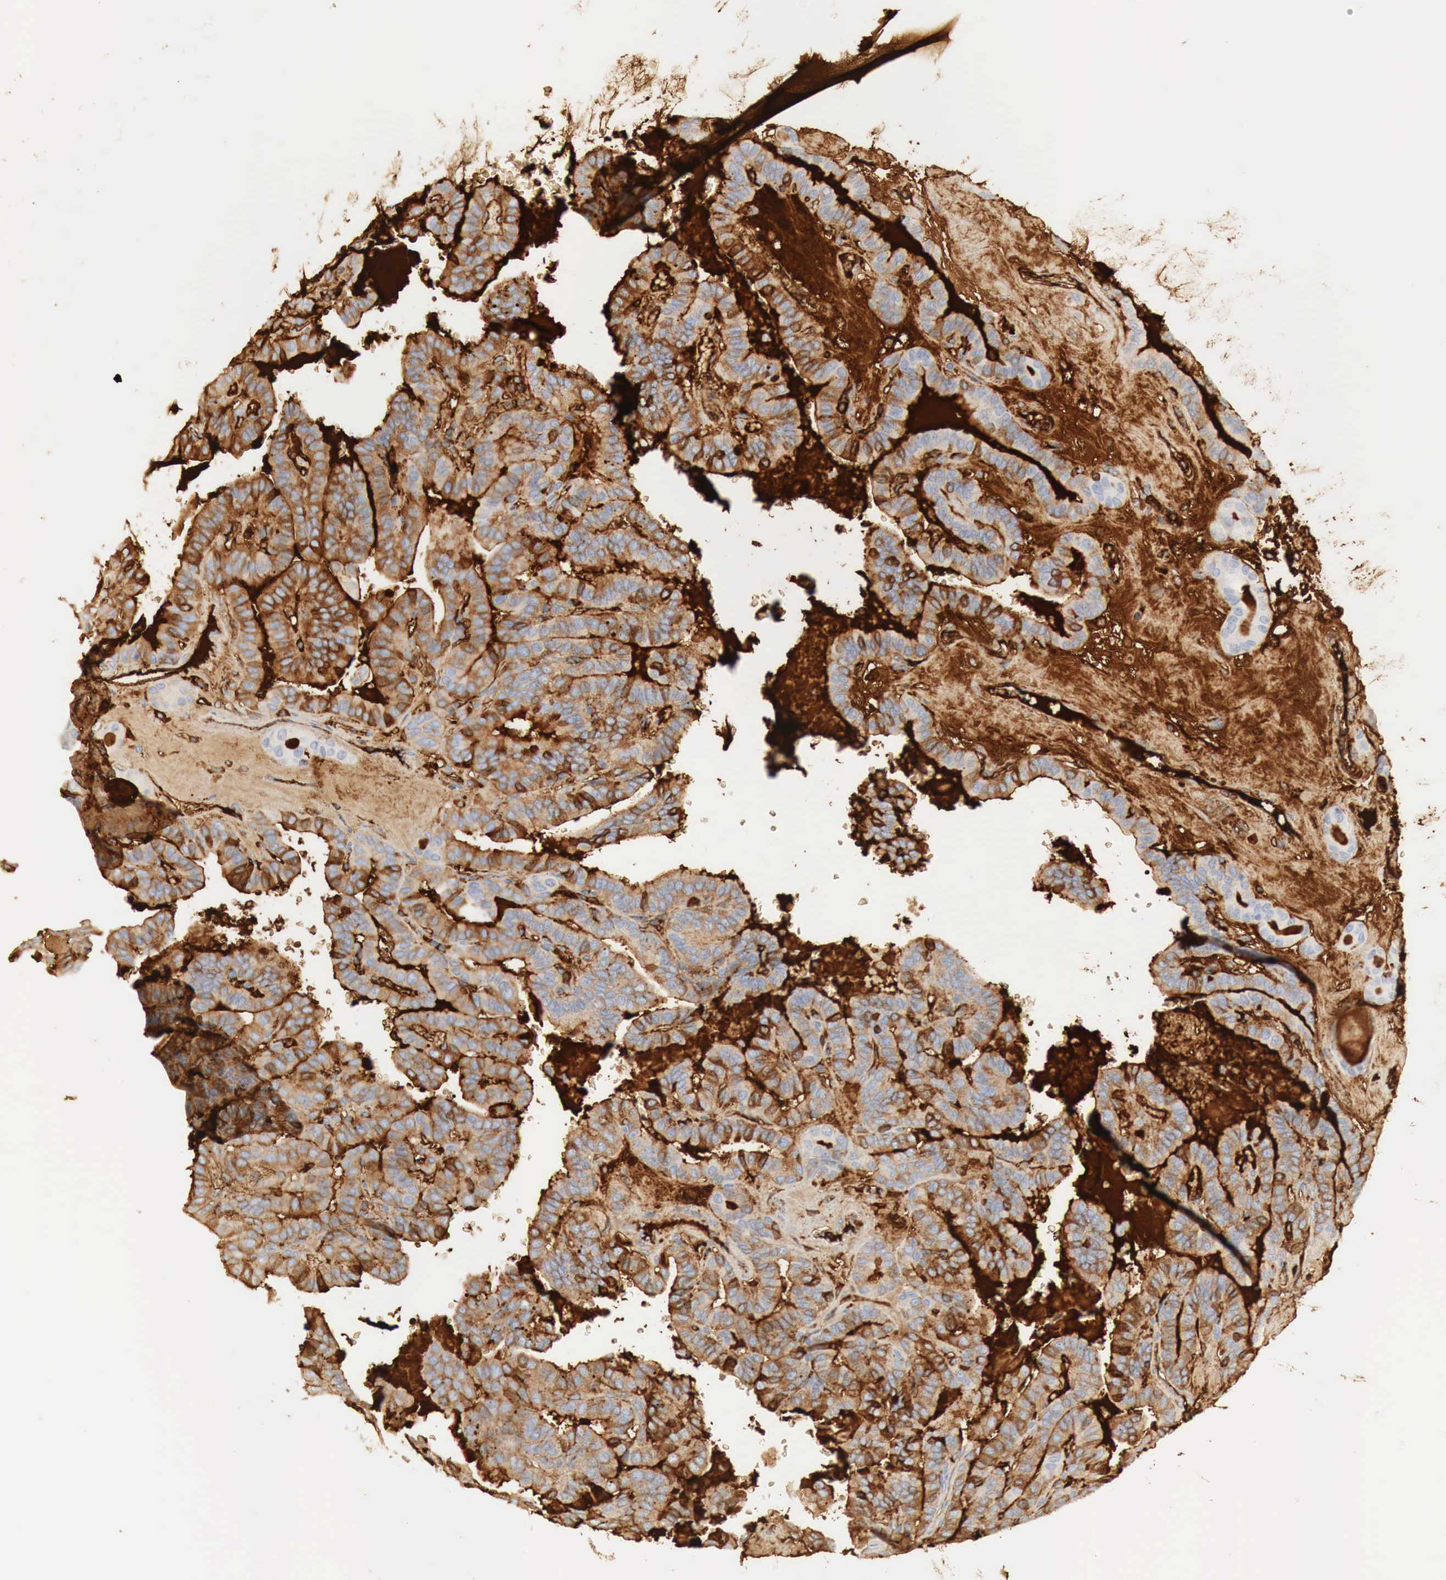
{"staining": {"intensity": "moderate", "quantity": "25%-75%", "location": "cytoplasmic/membranous"}, "tissue": "thyroid cancer", "cell_type": "Tumor cells", "image_type": "cancer", "snomed": [{"axis": "morphology", "description": "Papillary adenocarcinoma, NOS"}, {"axis": "topography", "description": "Thyroid gland"}], "caption": "Immunohistochemical staining of thyroid cancer (papillary adenocarcinoma) reveals moderate cytoplasmic/membranous protein positivity in about 25%-75% of tumor cells. Nuclei are stained in blue.", "gene": "IGLC3", "patient": {"sex": "male", "age": 87}}